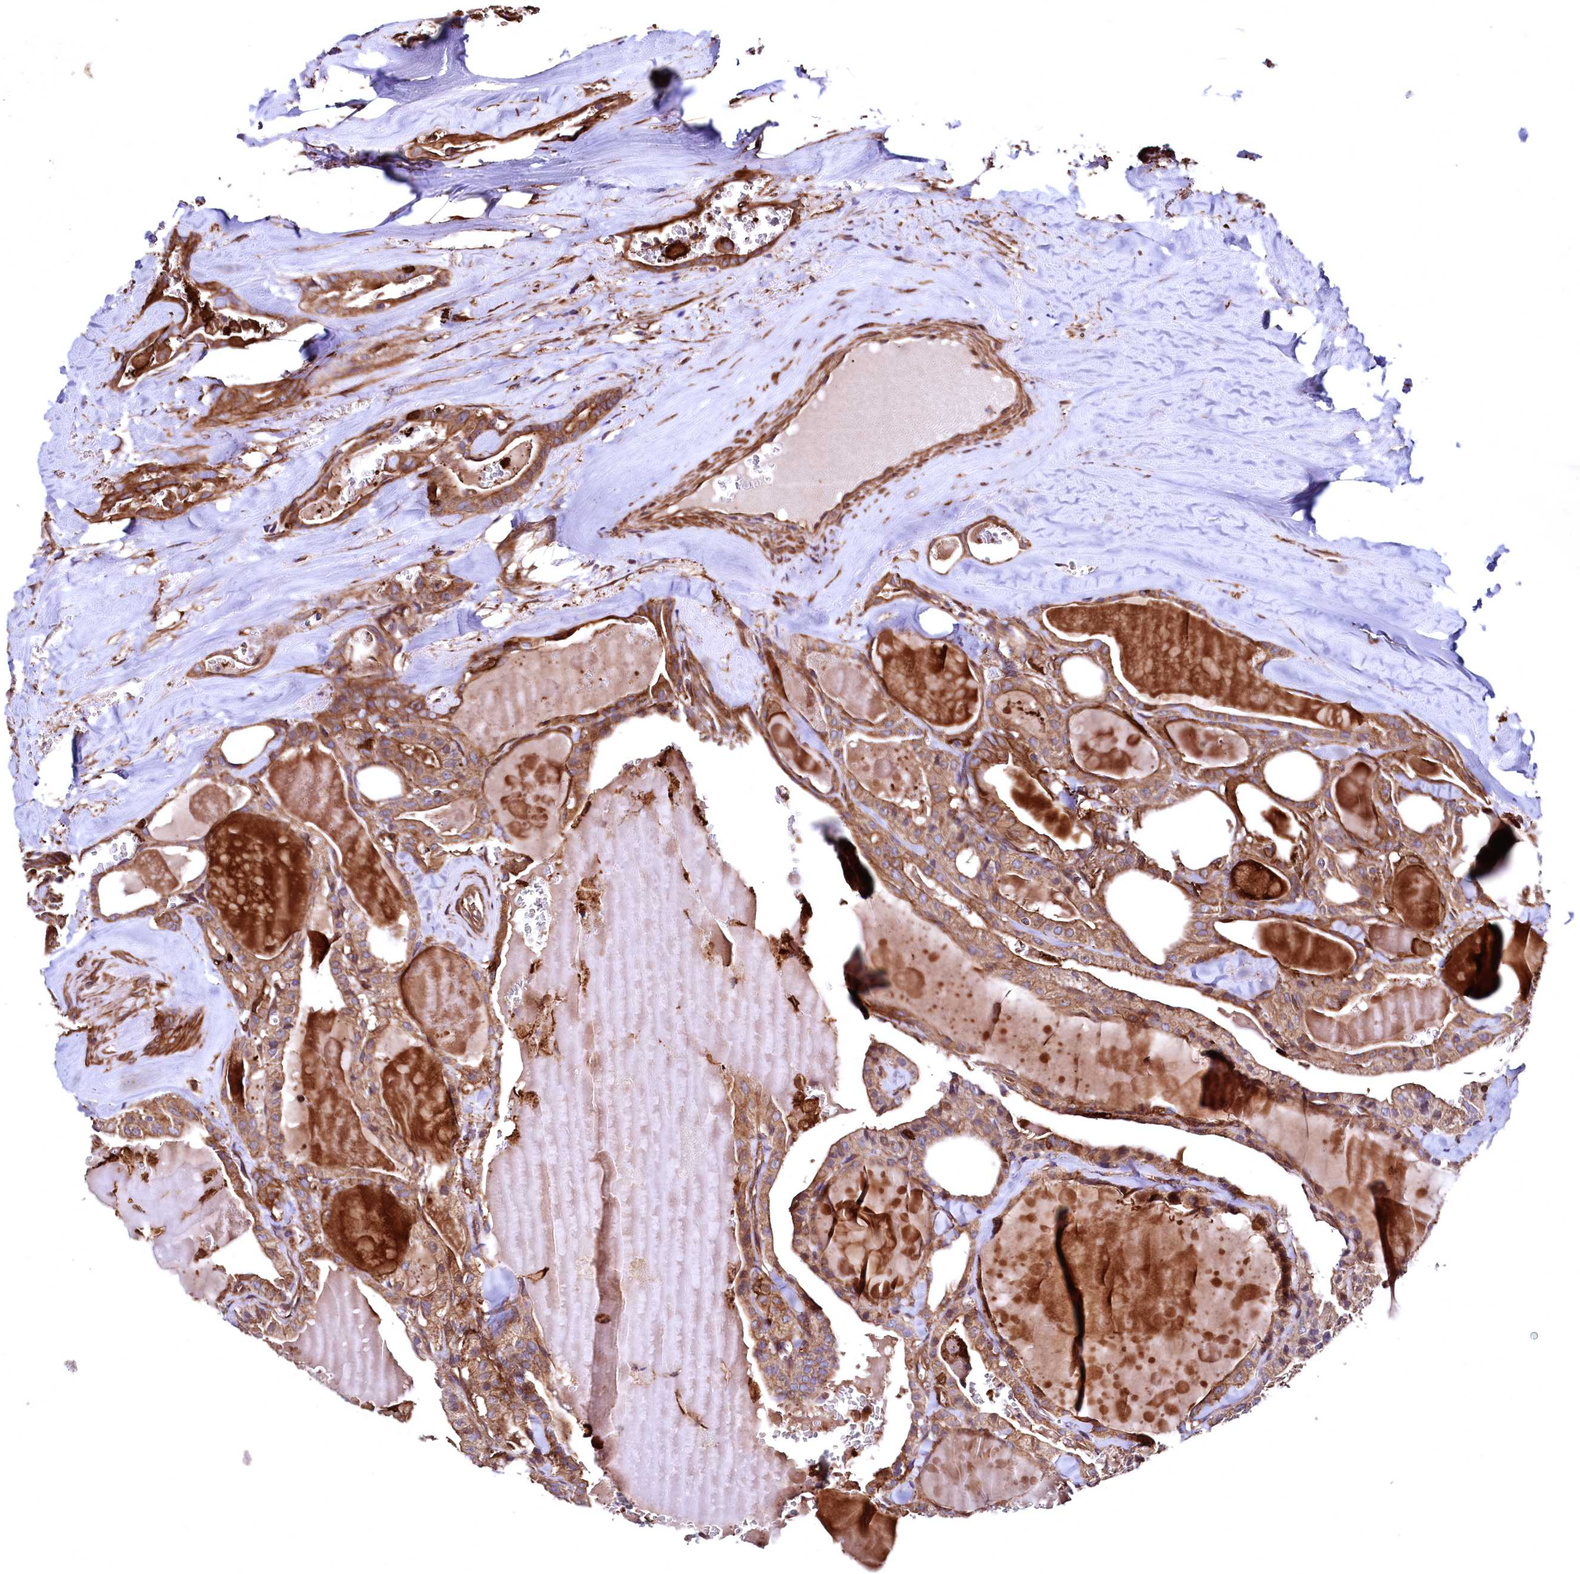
{"staining": {"intensity": "moderate", "quantity": ">75%", "location": "cytoplasmic/membranous"}, "tissue": "thyroid cancer", "cell_type": "Tumor cells", "image_type": "cancer", "snomed": [{"axis": "morphology", "description": "Papillary adenocarcinoma, NOS"}, {"axis": "topography", "description": "Thyroid gland"}], "caption": "The photomicrograph exhibits staining of thyroid cancer, revealing moderate cytoplasmic/membranous protein staining (brown color) within tumor cells.", "gene": "STAMBPL1", "patient": {"sex": "male", "age": 52}}